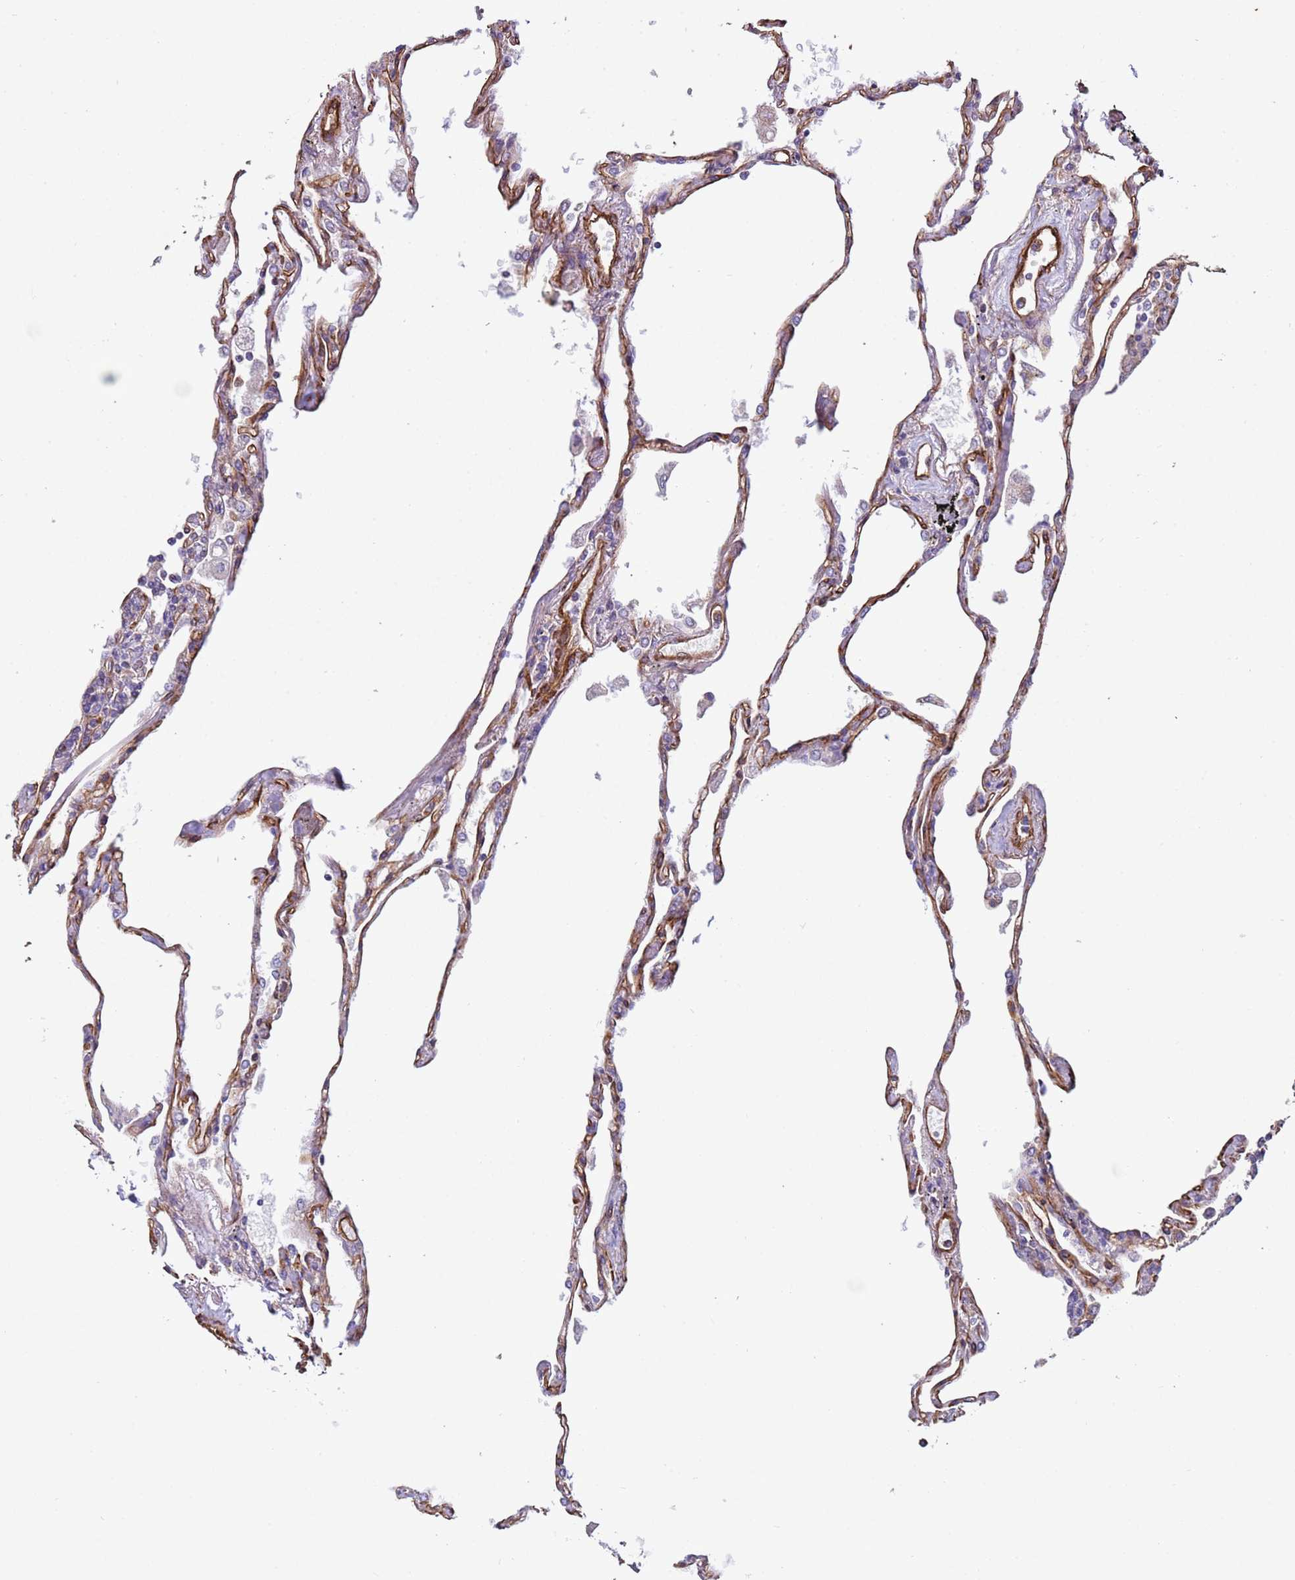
{"staining": {"intensity": "strong", "quantity": ">75%", "location": "cytoplasmic/membranous"}, "tissue": "lung", "cell_type": "Alveolar cells", "image_type": "normal", "snomed": [{"axis": "morphology", "description": "Normal tissue, NOS"}, {"axis": "topography", "description": "Lung"}], "caption": "Approximately >75% of alveolar cells in unremarkable lung reveal strong cytoplasmic/membranous protein expression as visualized by brown immunohistochemical staining.", "gene": "GASK1A", "patient": {"sex": "female", "age": 67}}